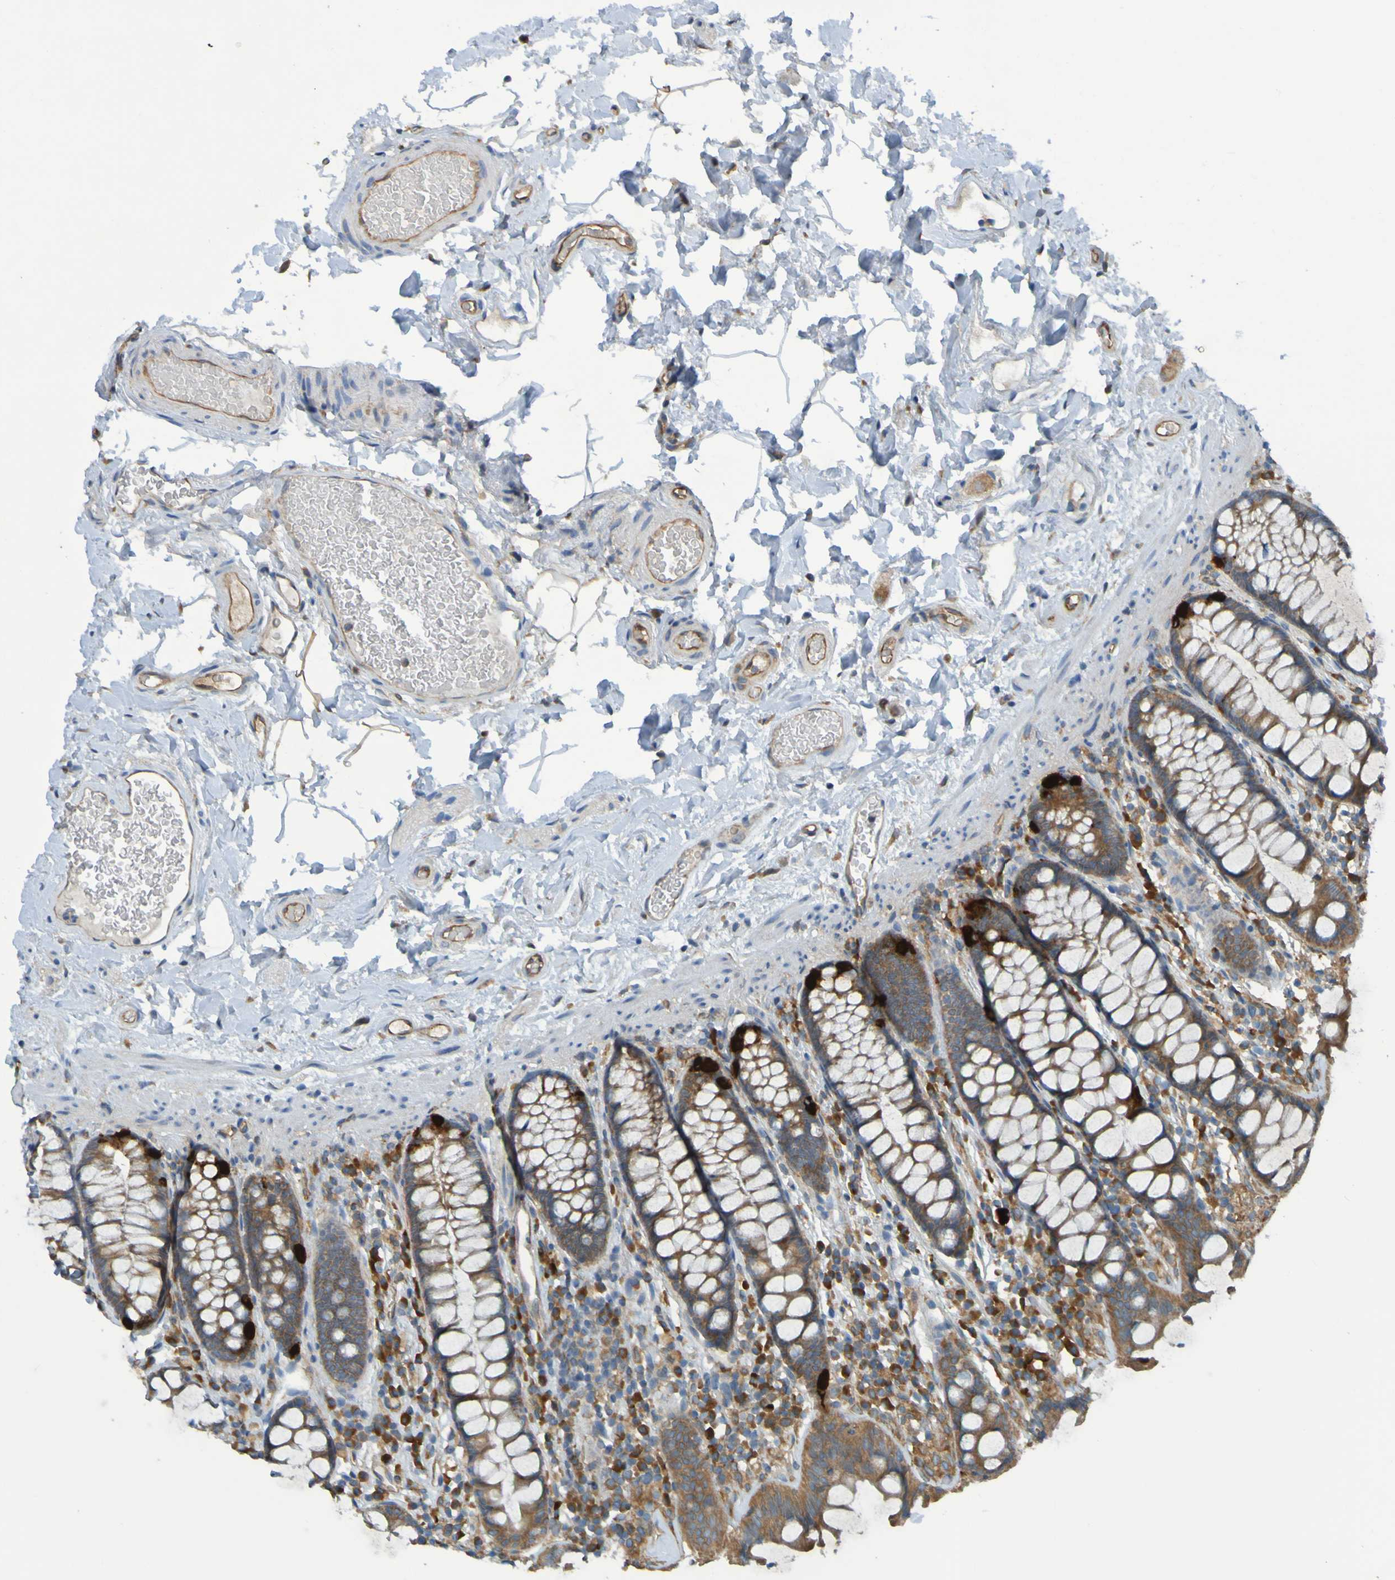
{"staining": {"intensity": "moderate", "quantity": "25%-75%", "location": "cytoplasmic/membranous"}, "tissue": "colon", "cell_type": "Endothelial cells", "image_type": "normal", "snomed": [{"axis": "morphology", "description": "Normal tissue, NOS"}, {"axis": "topography", "description": "Colon"}], "caption": "Immunohistochemical staining of normal human colon shows 25%-75% levels of moderate cytoplasmic/membranous protein expression in approximately 25%-75% of endothelial cells. (Stains: DAB (3,3'-diaminobenzidine) in brown, nuclei in blue, Microscopy: brightfield microscopy at high magnification).", "gene": "DNAJC4", "patient": {"sex": "female", "age": 80}}